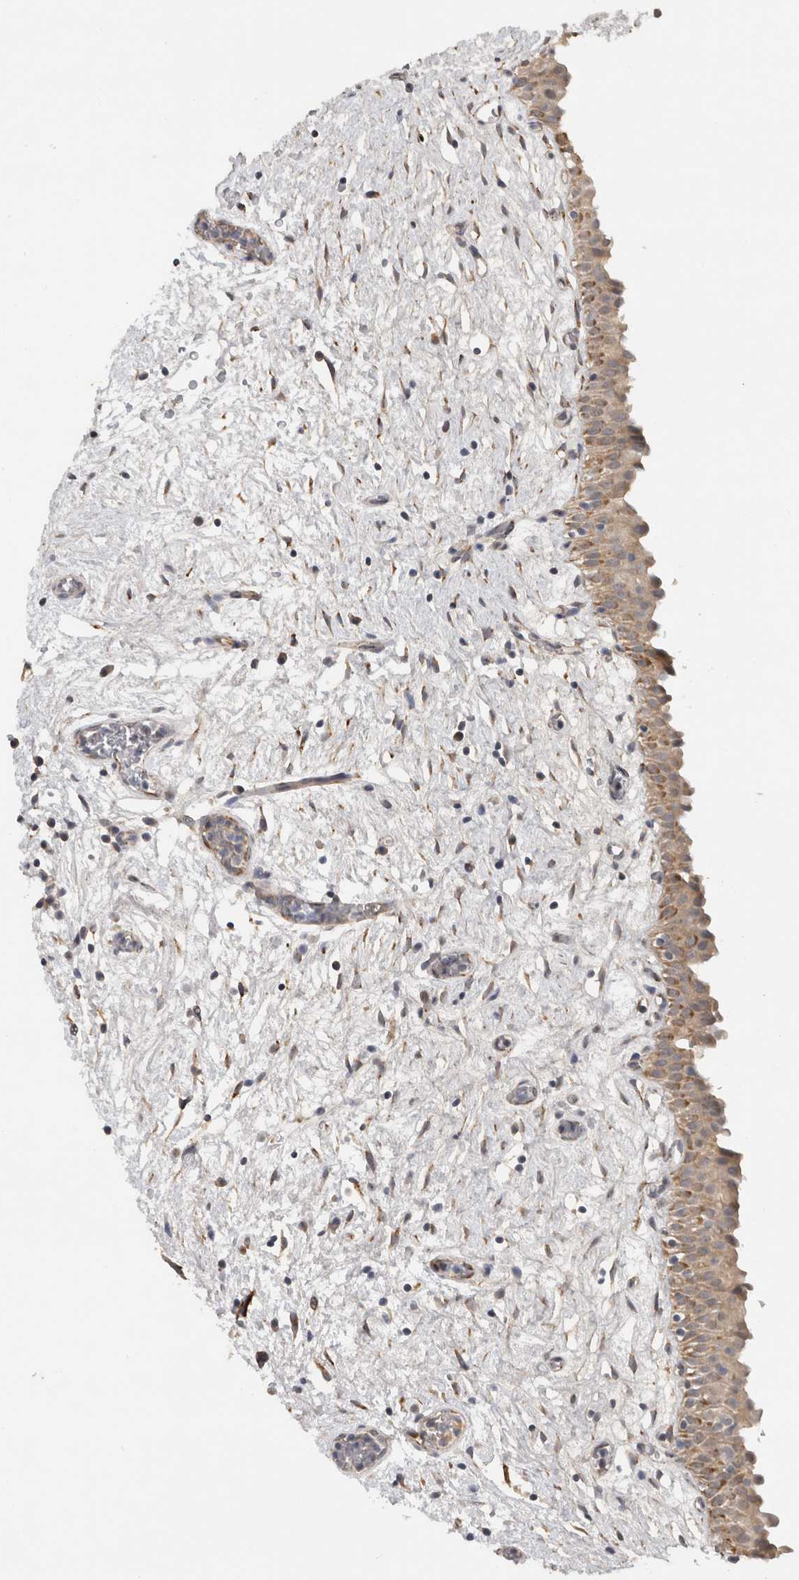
{"staining": {"intensity": "moderate", "quantity": ">75%", "location": "cytoplasmic/membranous"}, "tissue": "urinary bladder", "cell_type": "Urothelial cells", "image_type": "normal", "snomed": [{"axis": "morphology", "description": "Normal tissue, NOS"}, {"axis": "topography", "description": "Urinary bladder"}], "caption": "Urothelial cells reveal medium levels of moderate cytoplasmic/membranous expression in approximately >75% of cells in normal urinary bladder.", "gene": "DYRK2", "patient": {"sex": "male", "age": 82}}